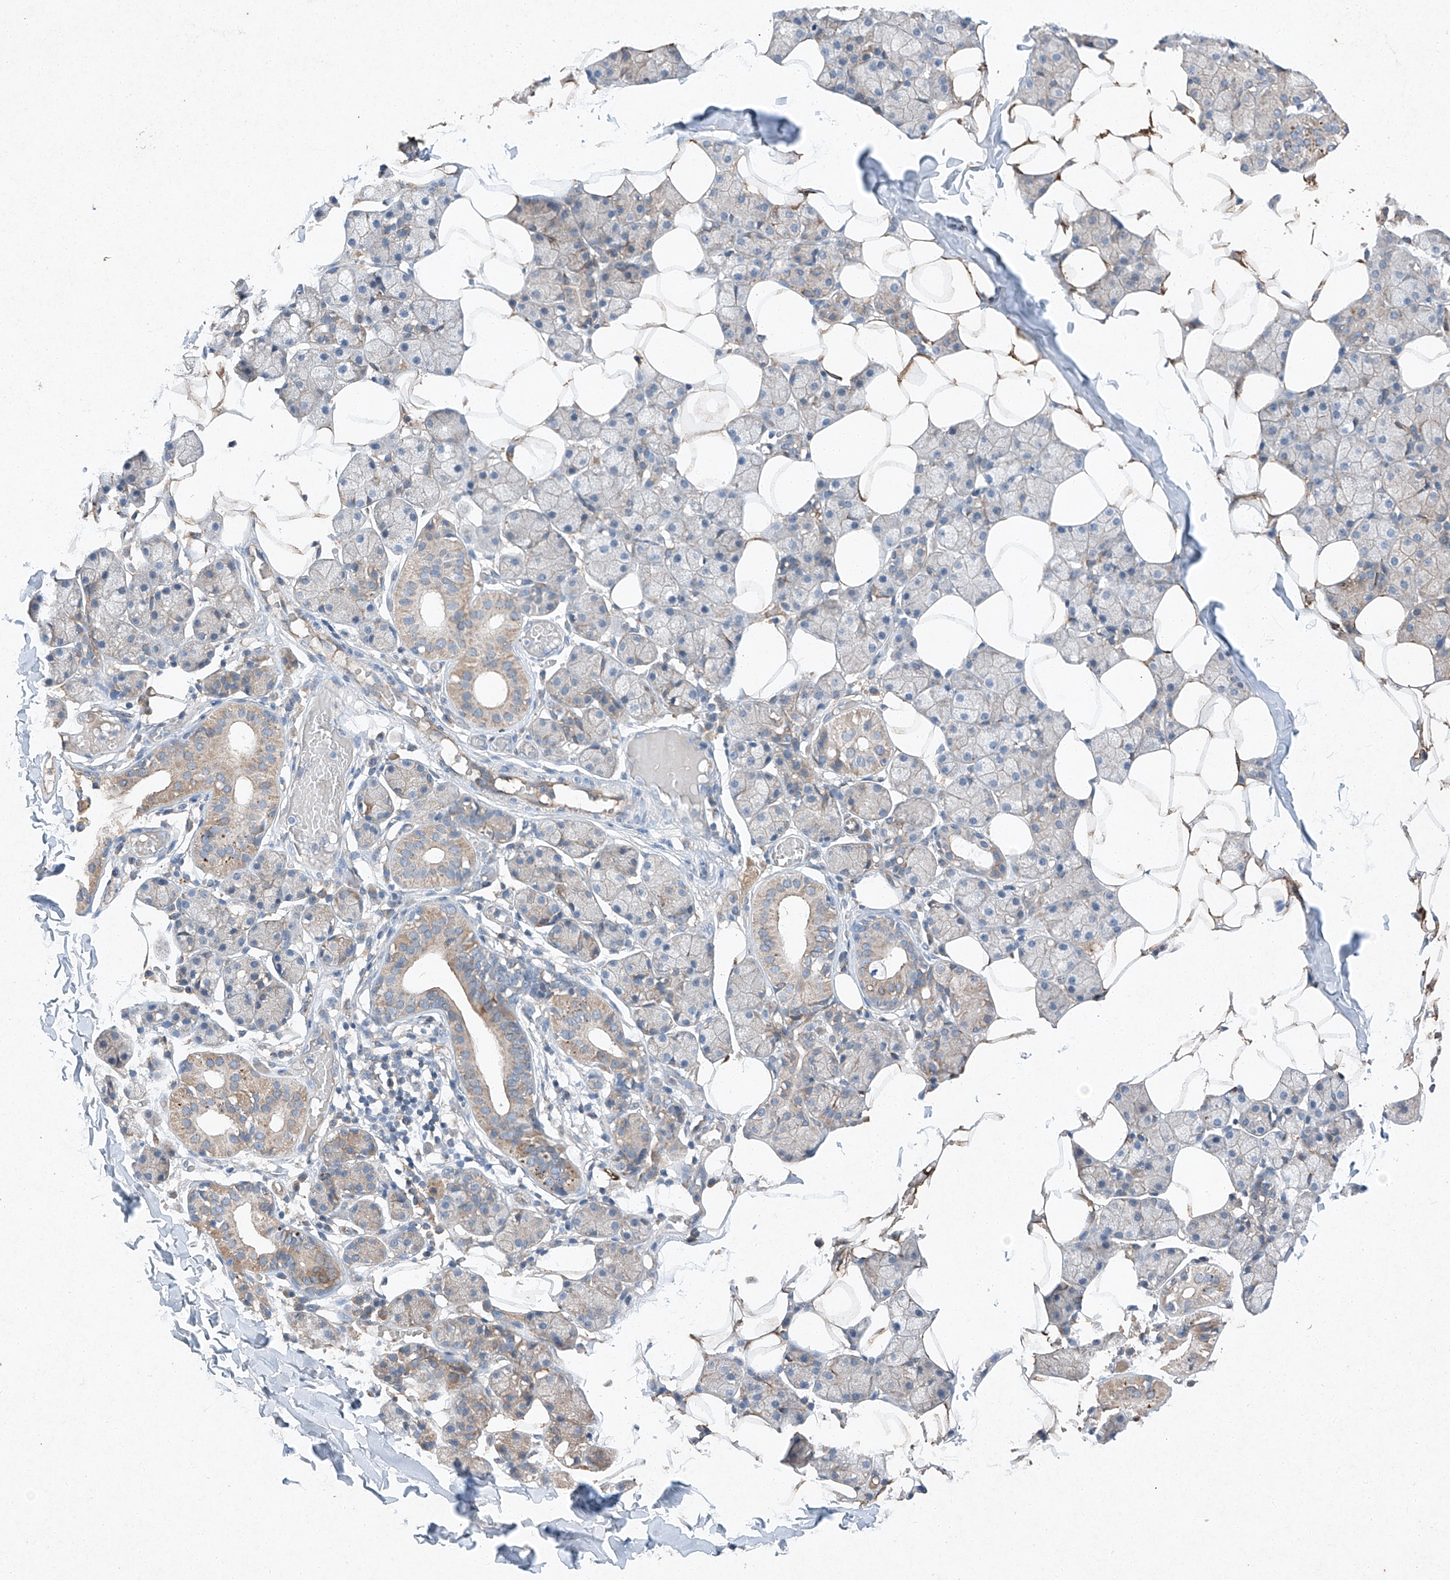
{"staining": {"intensity": "moderate", "quantity": "<25%", "location": "cytoplasmic/membranous"}, "tissue": "salivary gland", "cell_type": "Glandular cells", "image_type": "normal", "snomed": [{"axis": "morphology", "description": "Normal tissue, NOS"}, {"axis": "topography", "description": "Salivary gland"}], "caption": "High-power microscopy captured an immunohistochemistry (IHC) histopathology image of benign salivary gland, revealing moderate cytoplasmic/membranous staining in approximately <25% of glandular cells. (IHC, brightfield microscopy, high magnification).", "gene": "RUSC1", "patient": {"sex": "female", "age": 33}}